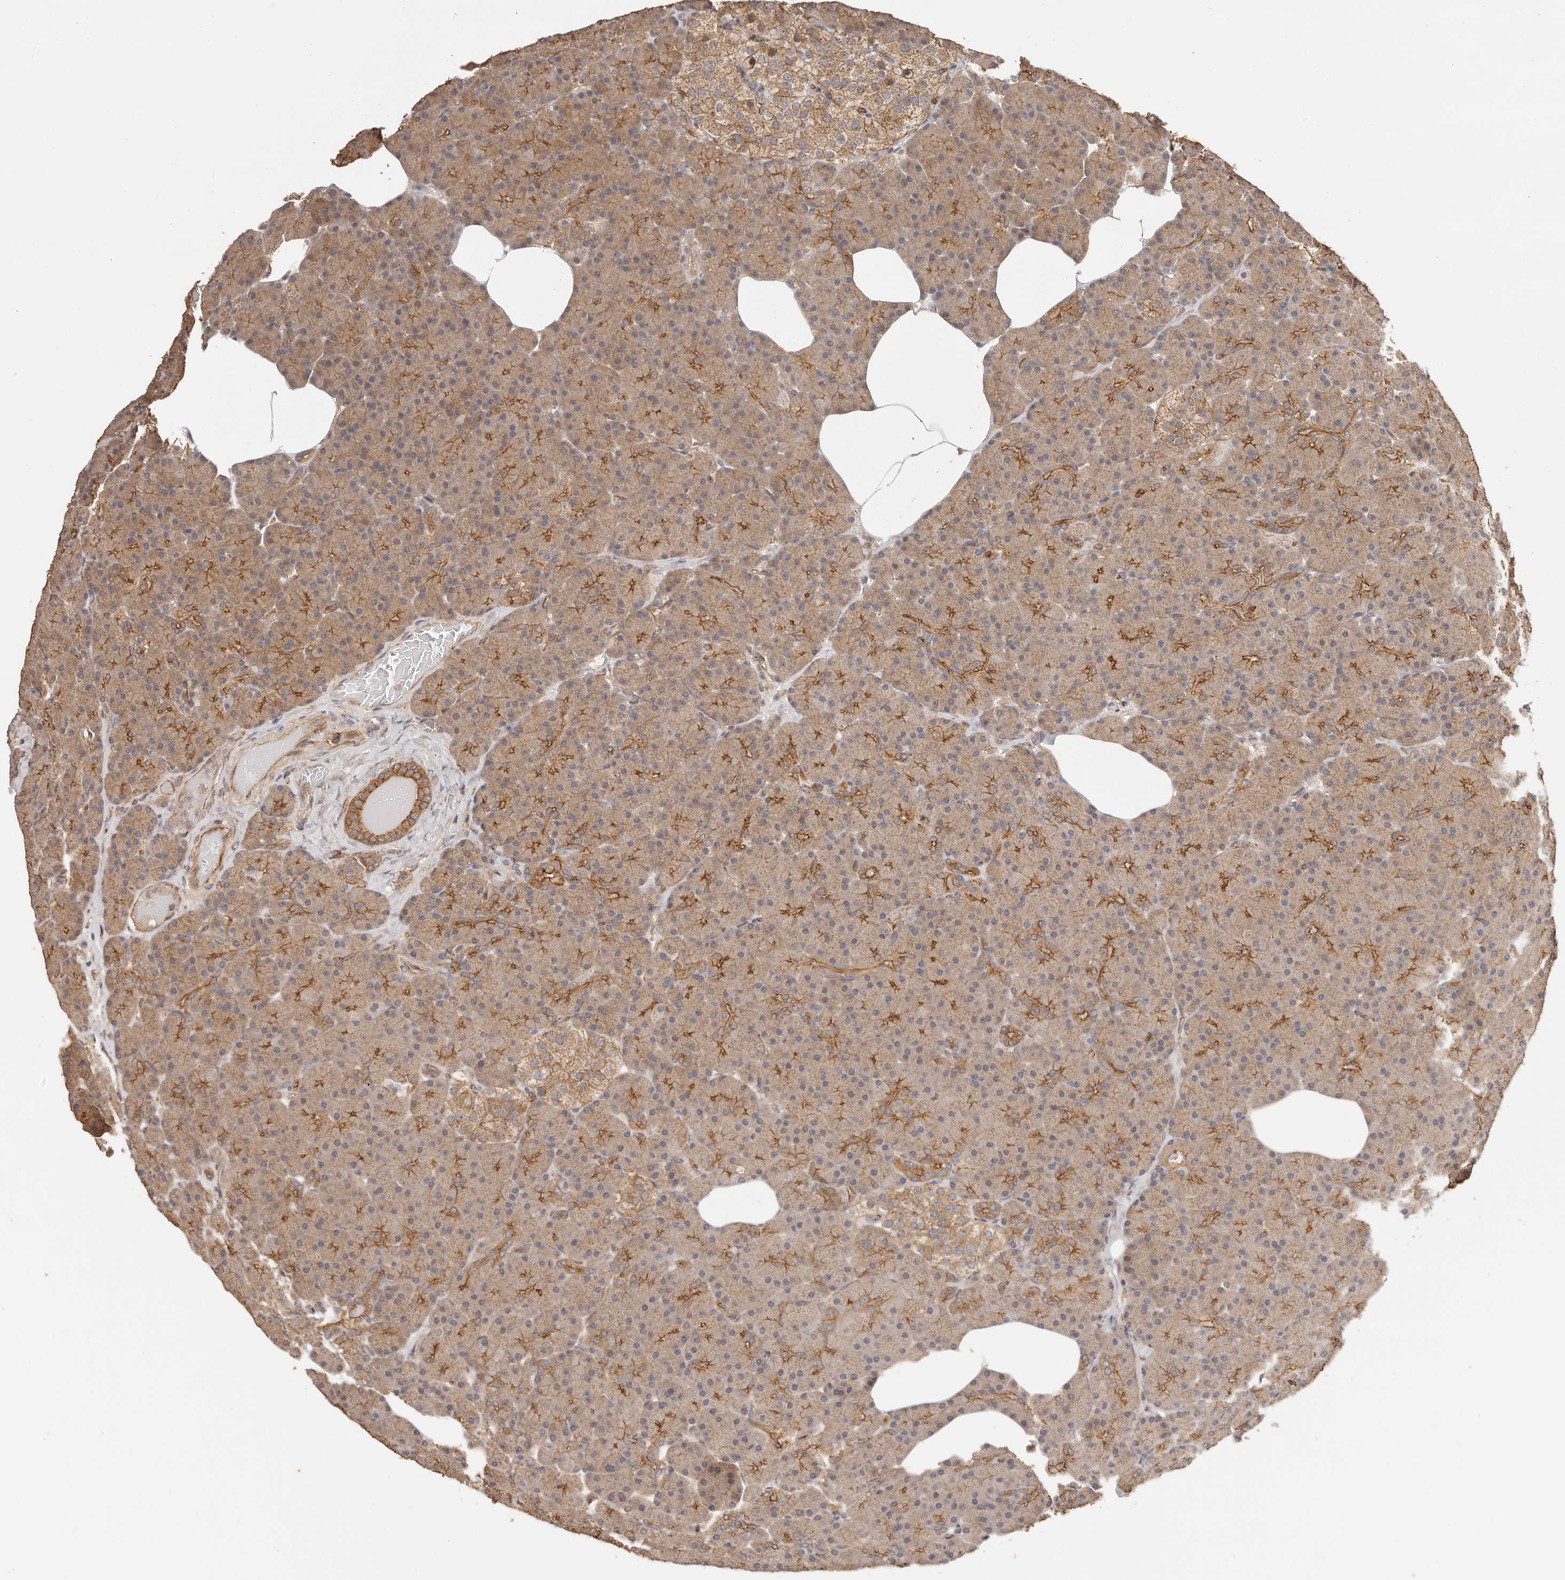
{"staining": {"intensity": "moderate", "quantity": ">75%", "location": "cytoplasmic/membranous"}, "tissue": "pancreas", "cell_type": "Exocrine glandular cells", "image_type": "normal", "snomed": [{"axis": "morphology", "description": "Normal tissue, NOS"}, {"axis": "topography", "description": "Pancreas"}], "caption": "Immunohistochemical staining of unremarkable human pancreas shows moderate cytoplasmic/membranous protein staining in approximately >75% of exocrine glandular cells.", "gene": "AFDN", "patient": {"sex": "female", "age": 43}}